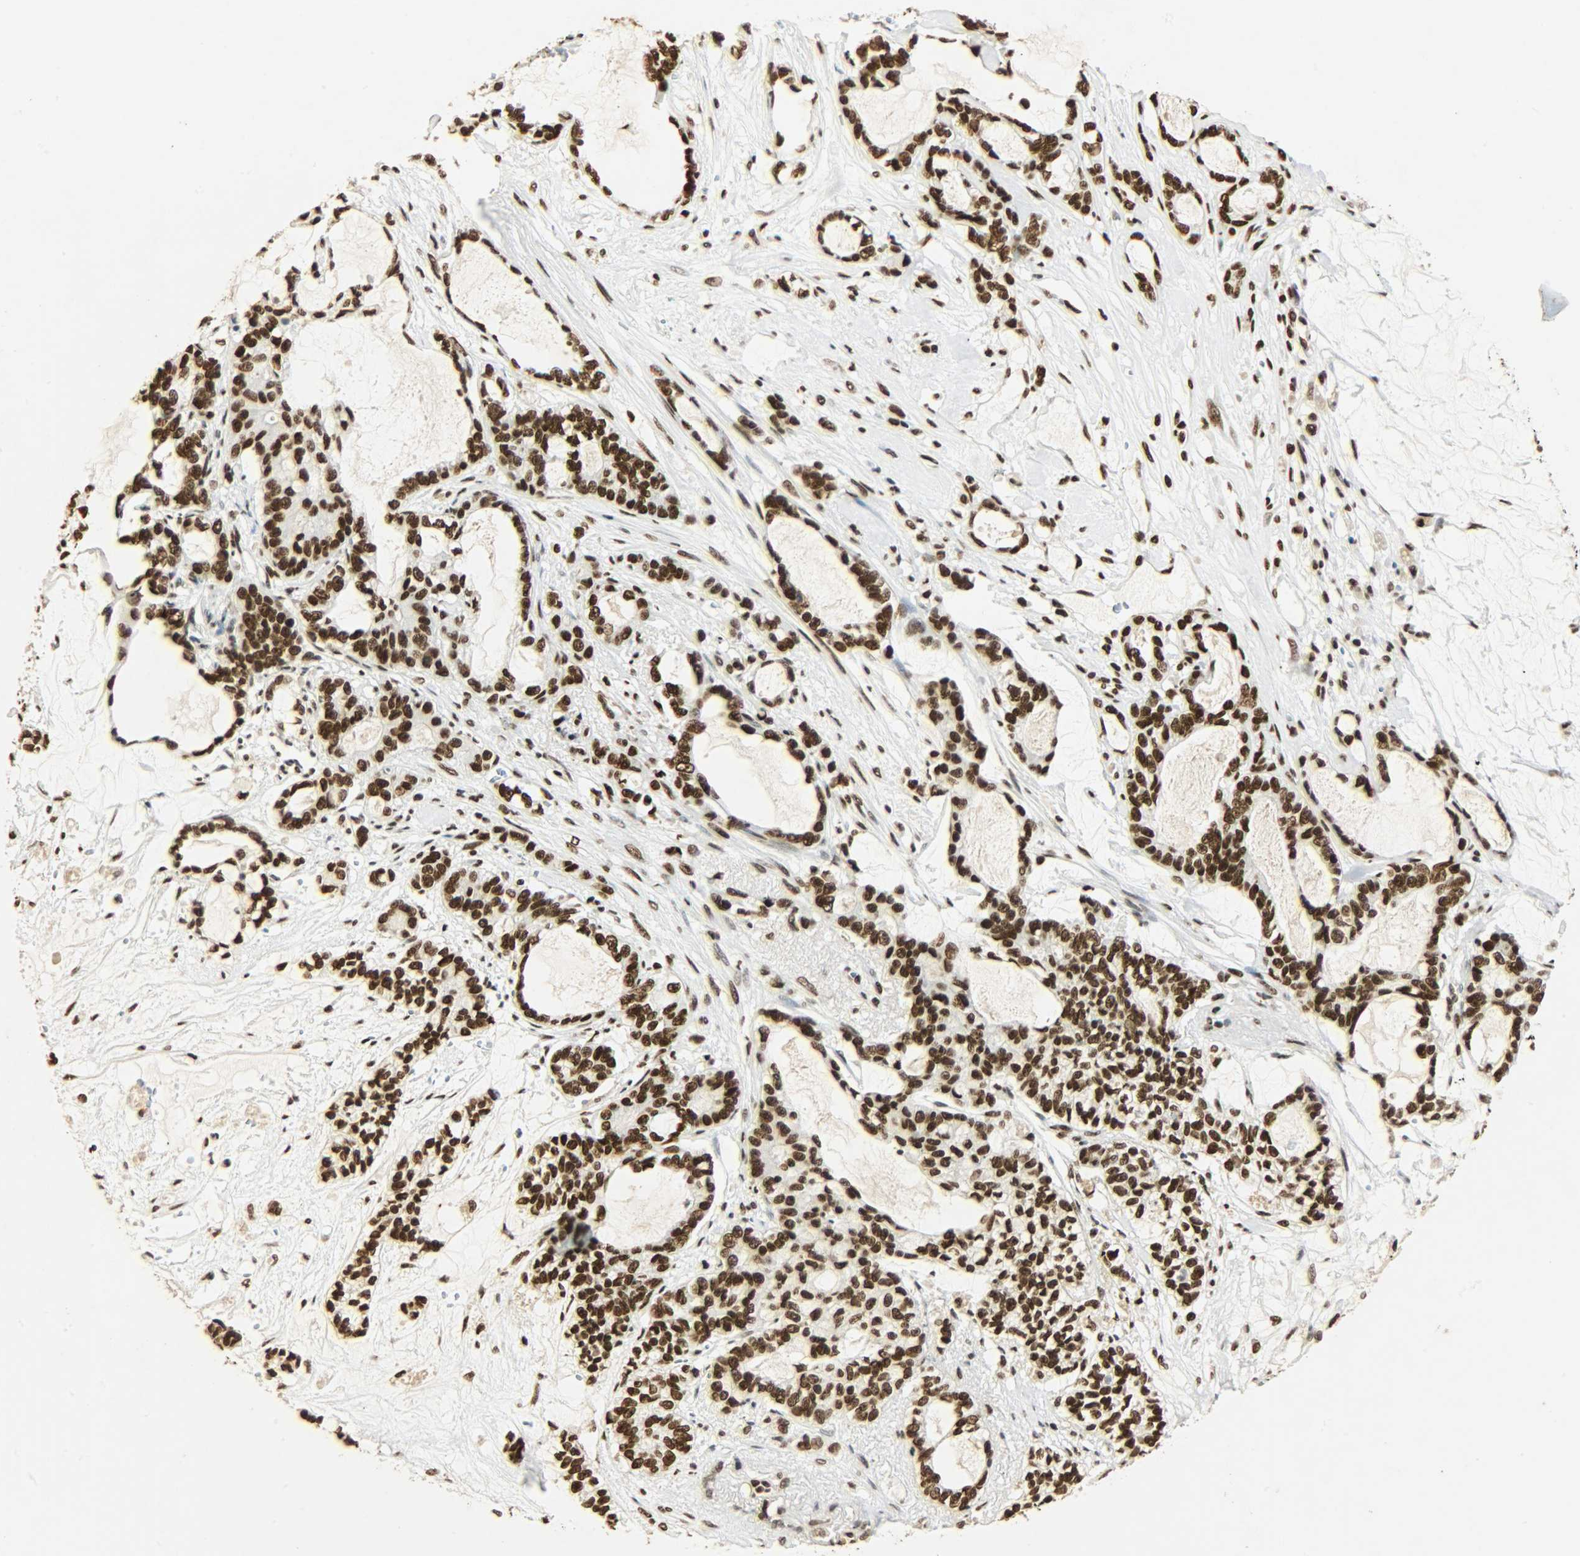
{"staining": {"intensity": "strong", "quantity": ">75%", "location": "nuclear"}, "tissue": "pancreatic cancer", "cell_type": "Tumor cells", "image_type": "cancer", "snomed": [{"axis": "morphology", "description": "Adenocarcinoma, NOS"}, {"axis": "topography", "description": "Pancreas"}], "caption": "Immunohistochemical staining of pancreatic cancer exhibits strong nuclear protein positivity in approximately >75% of tumor cells.", "gene": "KHDRBS1", "patient": {"sex": "female", "age": 73}}